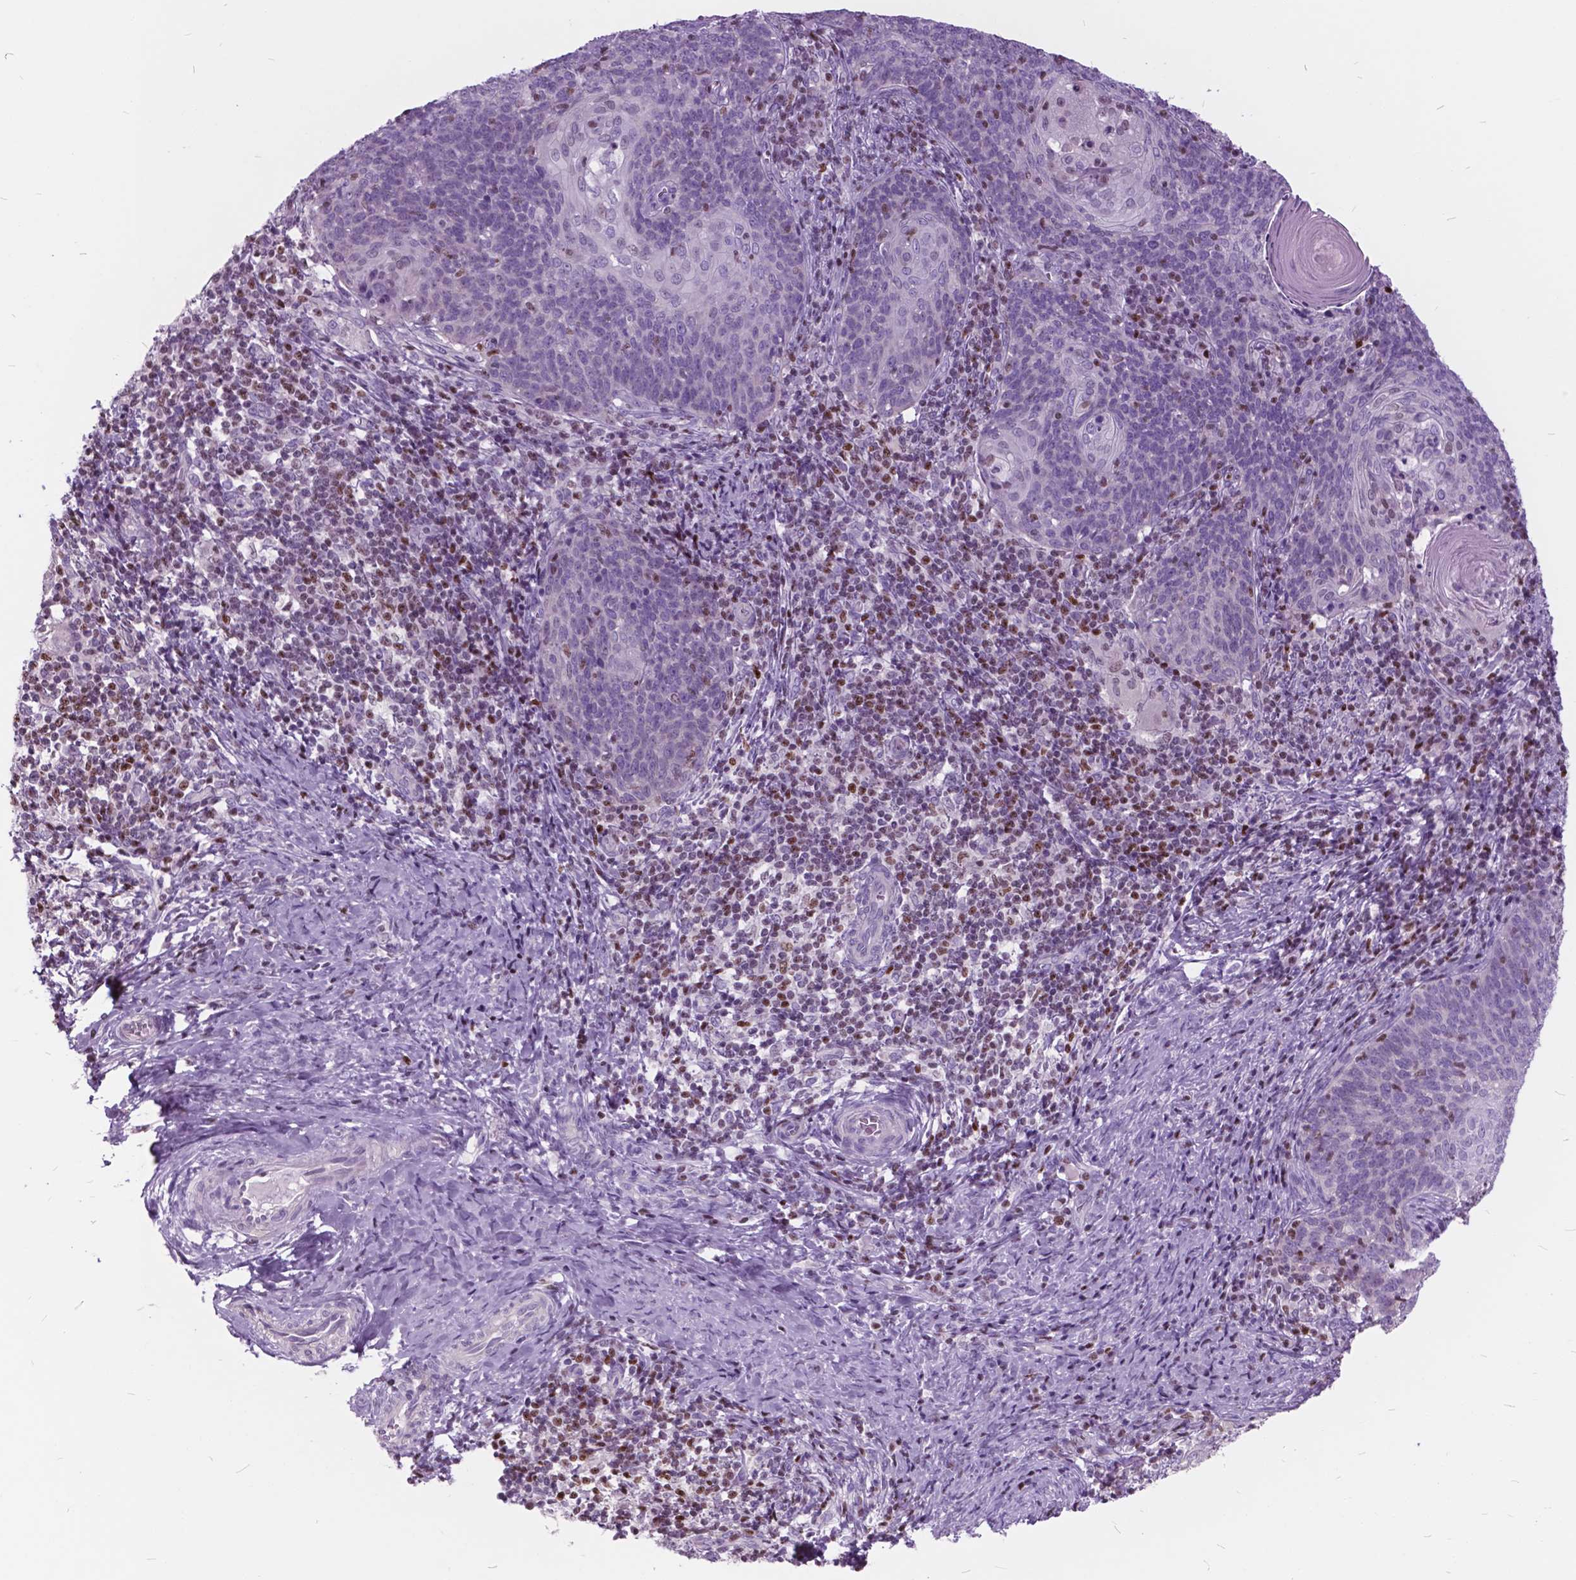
{"staining": {"intensity": "negative", "quantity": "none", "location": "none"}, "tissue": "cervical cancer", "cell_type": "Tumor cells", "image_type": "cancer", "snomed": [{"axis": "morphology", "description": "Normal tissue, NOS"}, {"axis": "morphology", "description": "Squamous cell carcinoma, NOS"}, {"axis": "topography", "description": "Cervix"}], "caption": "Immunohistochemistry of cervical squamous cell carcinoma reveals no expression in tumor cells. (DAB (3,3'-diaminobenzidine) IHC with hematoxylin counter stain).", "gene": "SP140", "patient": {"sex": "female", "age": 39}}